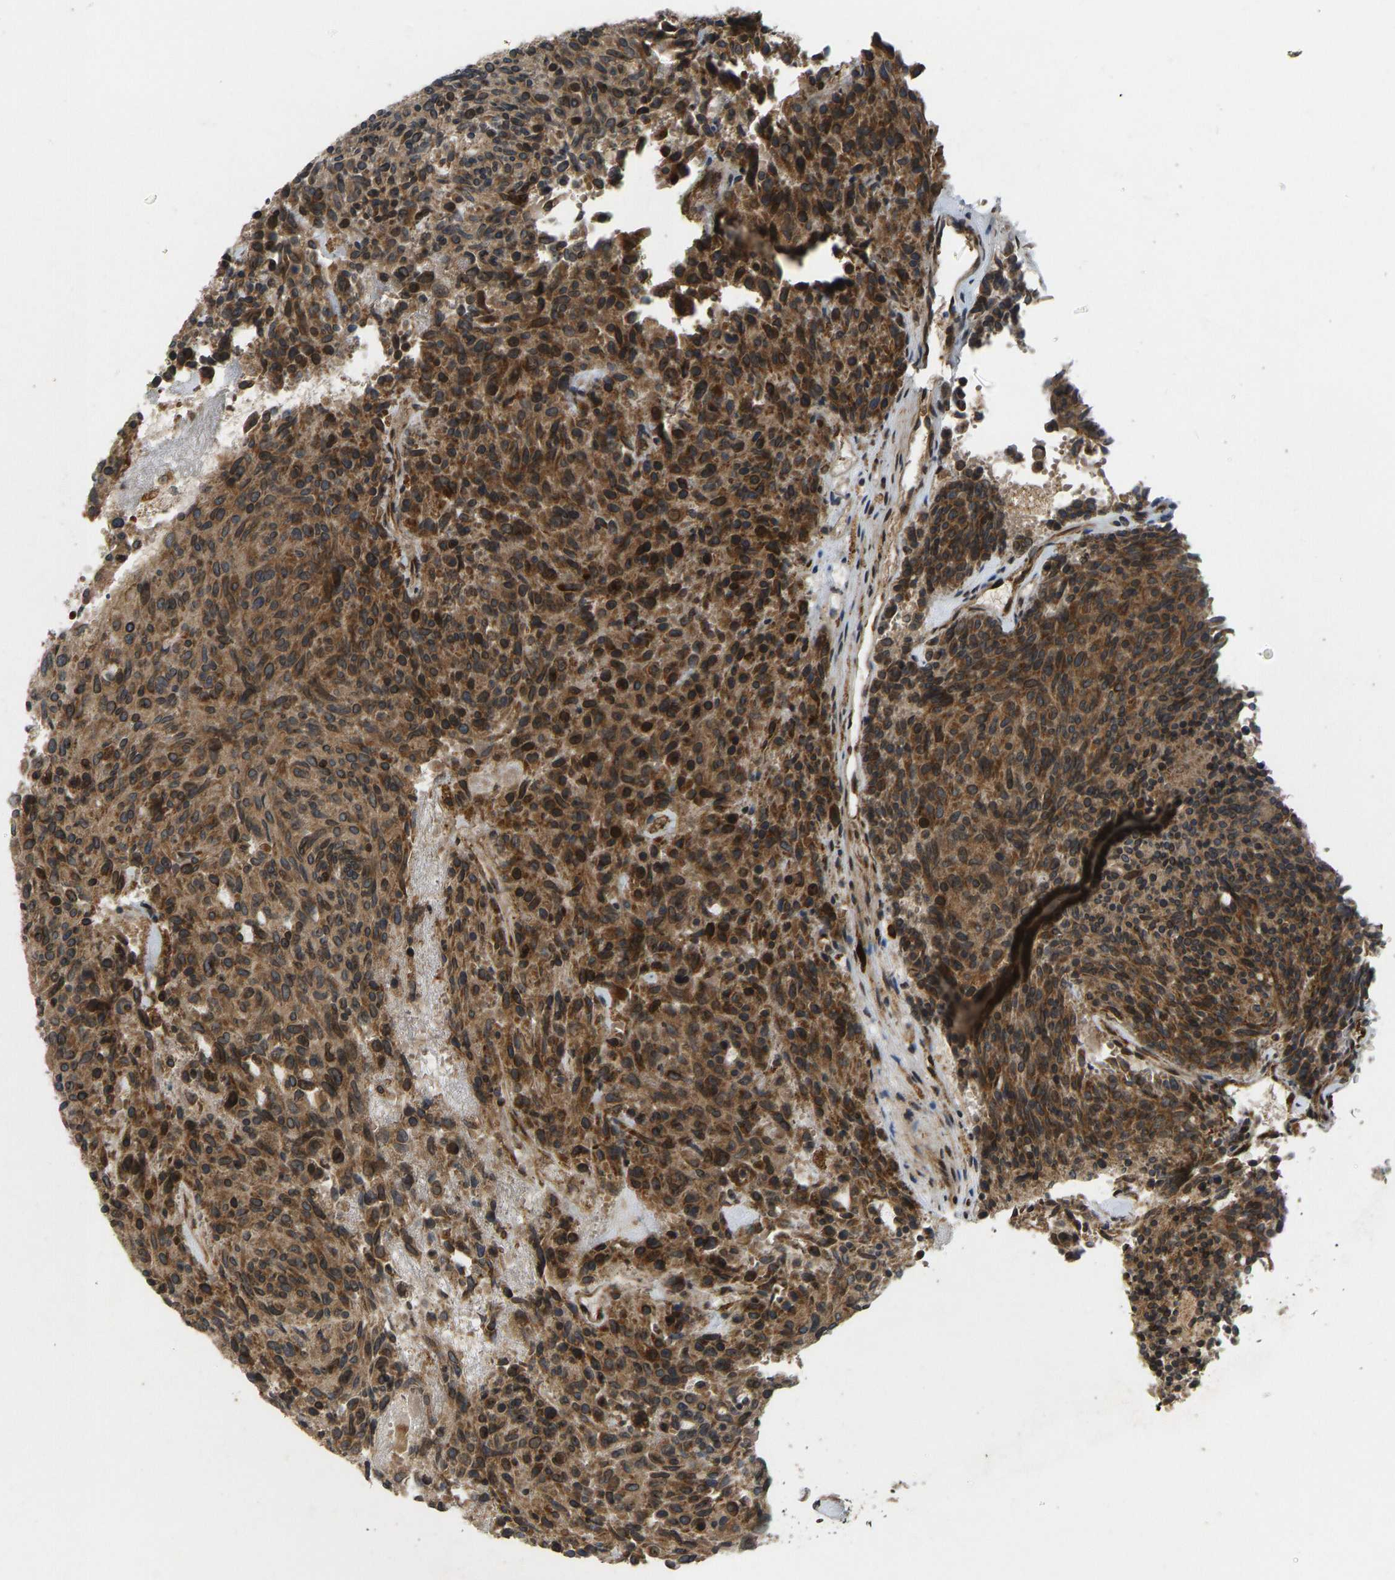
{"staining": {"intensity": "strong", "quantity": ">75%", "location": "cytoplasmic/membranous"}, "tissue": "carcinoid", "cell_type": "Tumor cells", "image_type": "cancer", "snomed": [{"axis": "morphology", "description": "Carcinoid, malignant, NOS"}, {"axis": "topography", "description": "Pancreas"}], "caption": "This is an image of immunohistochemistry (IHC) staining of carcinoid (malignant), which shows strong expression in the cytoplasmic/membranous of tumor cells.", "gene": "RPN2", "patient": {"sex": "female", "age": 54}}